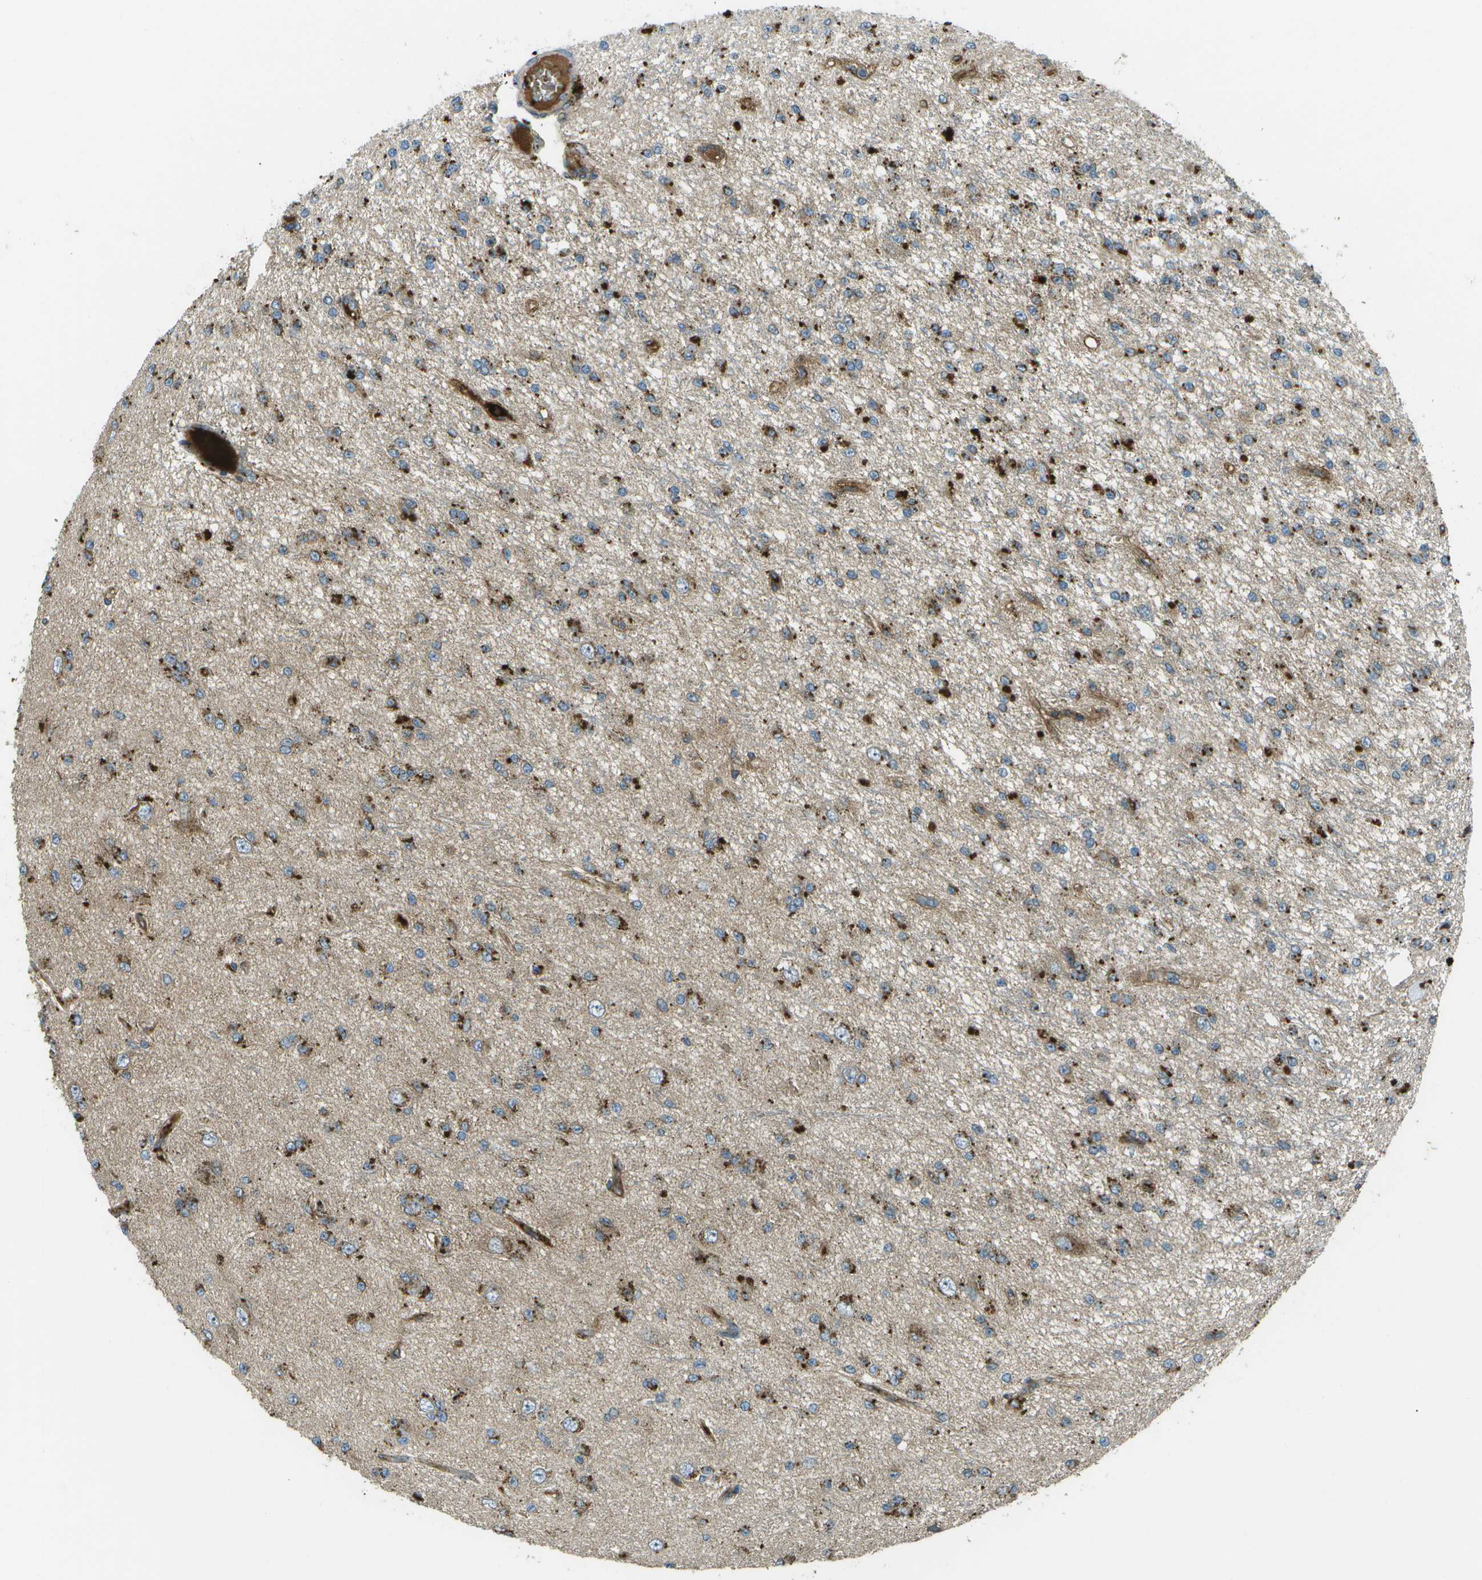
{"staining": {"intensity": "strong", "quantity": ">75%", "location": "cytoplasmic/membranous"}, "tissue": "glioma", "cell_type": "Tumor cells", "image_type": "cancer", "snomed": [{"axis": "morphology", "description": "Glioma, malignant, Low grade"}, {"axis": "topography", "description": "Brain"}], "caption": "Malignant glioma (low-grade) was stained to show a protein in brown. There is high levels of strong cytoplasmic/membranous staining in approximately >75% of tumor cells.", "gene": "PXYLP1", "patient": {"sex": "male", "age": 38}}